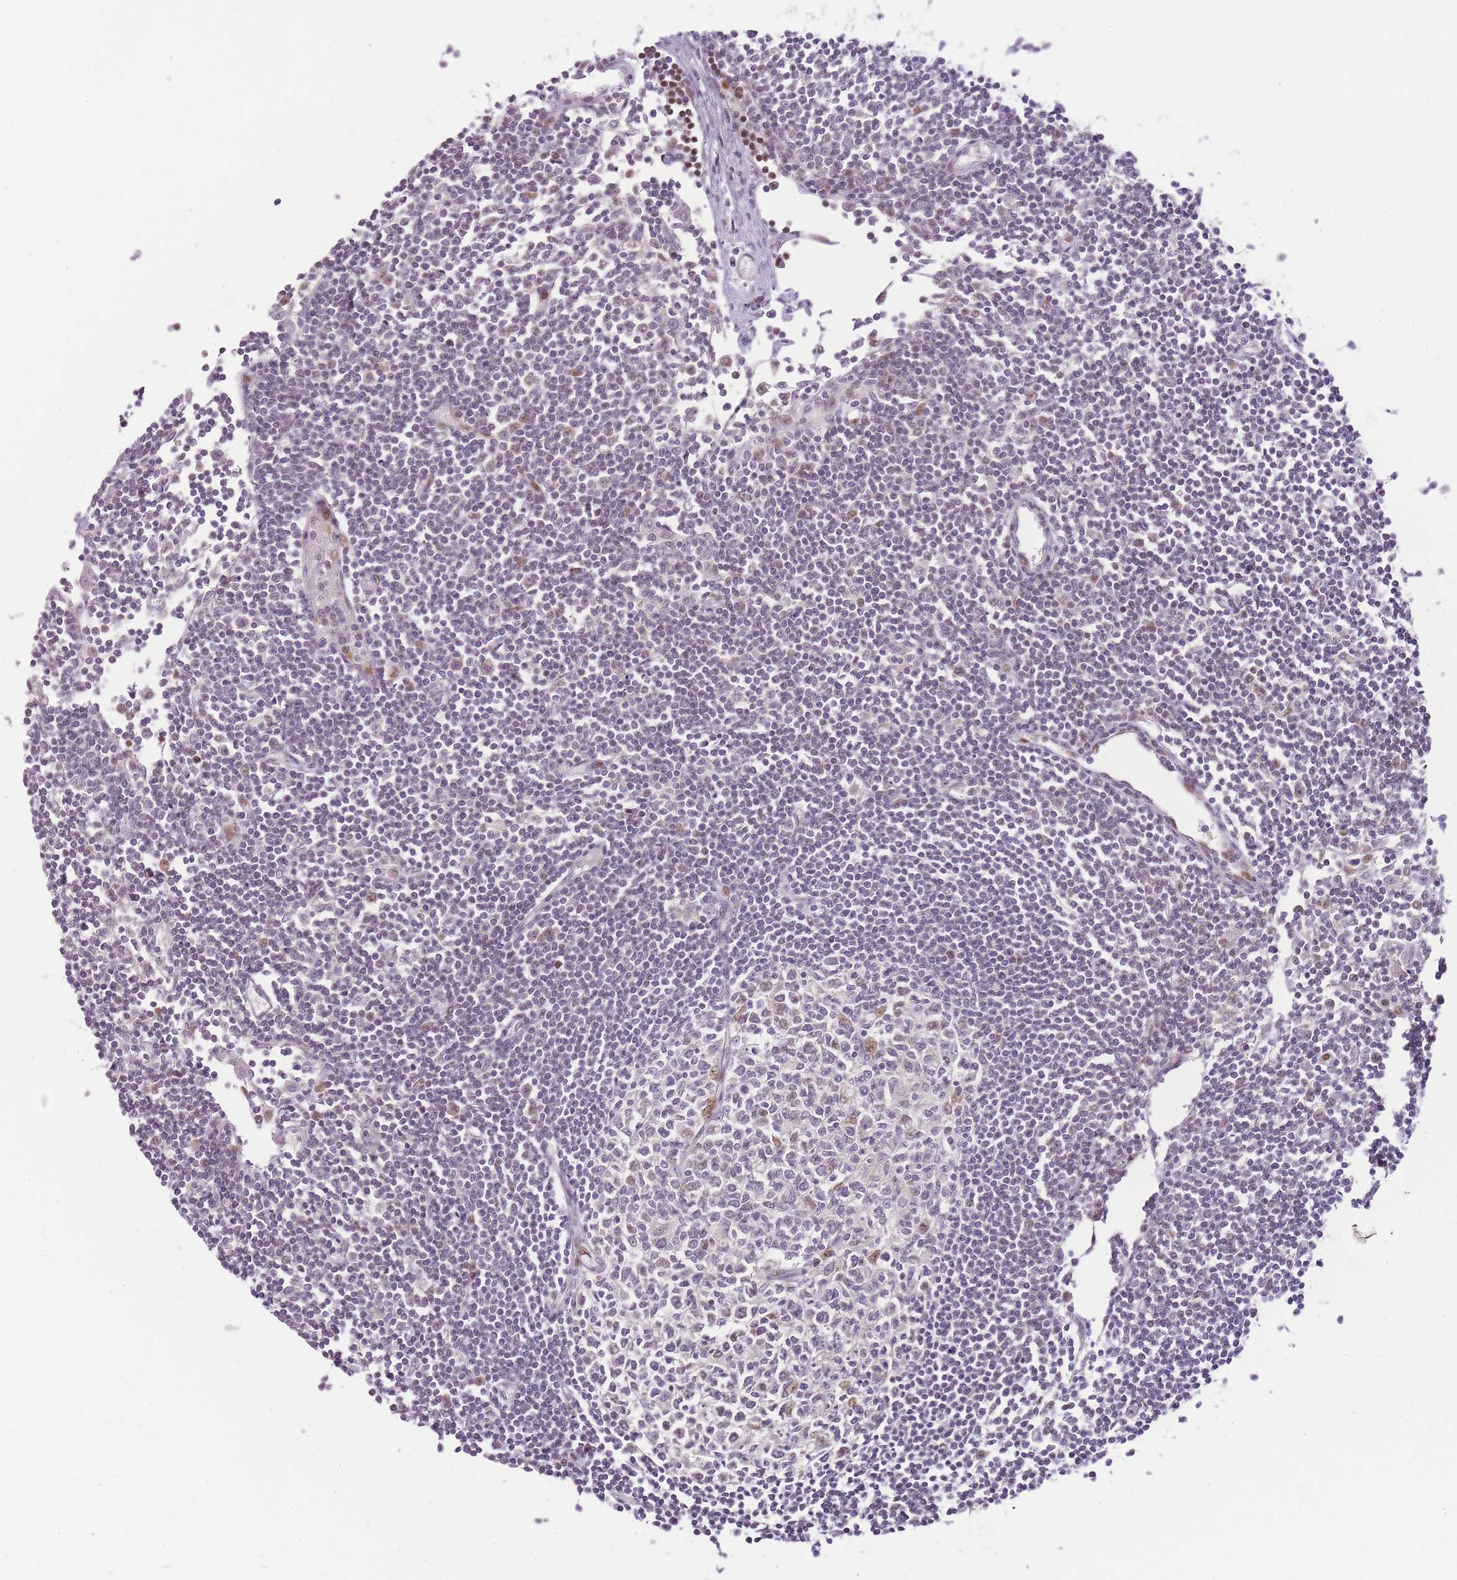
{"staining": {"intensity": "weak", "quantity": "<25%", "location": "nuclear"}, "tissue": "lymph node", "cell_type": "Germinal center cells", "image_type": "normal", "snomed": [{"axis": "morphology", "description": "Normal tissue, NOS"}, {"axis": "topography", "description": "Lymph node"}], "caption": "A high-resolution photomicrograph shows immunohistochemistry (IHC) staining of normal lymph node, which shows no significant positivity in germinal center cells.", "gene": "OGG1", "patient": {"sex": "female", "age": 11}}